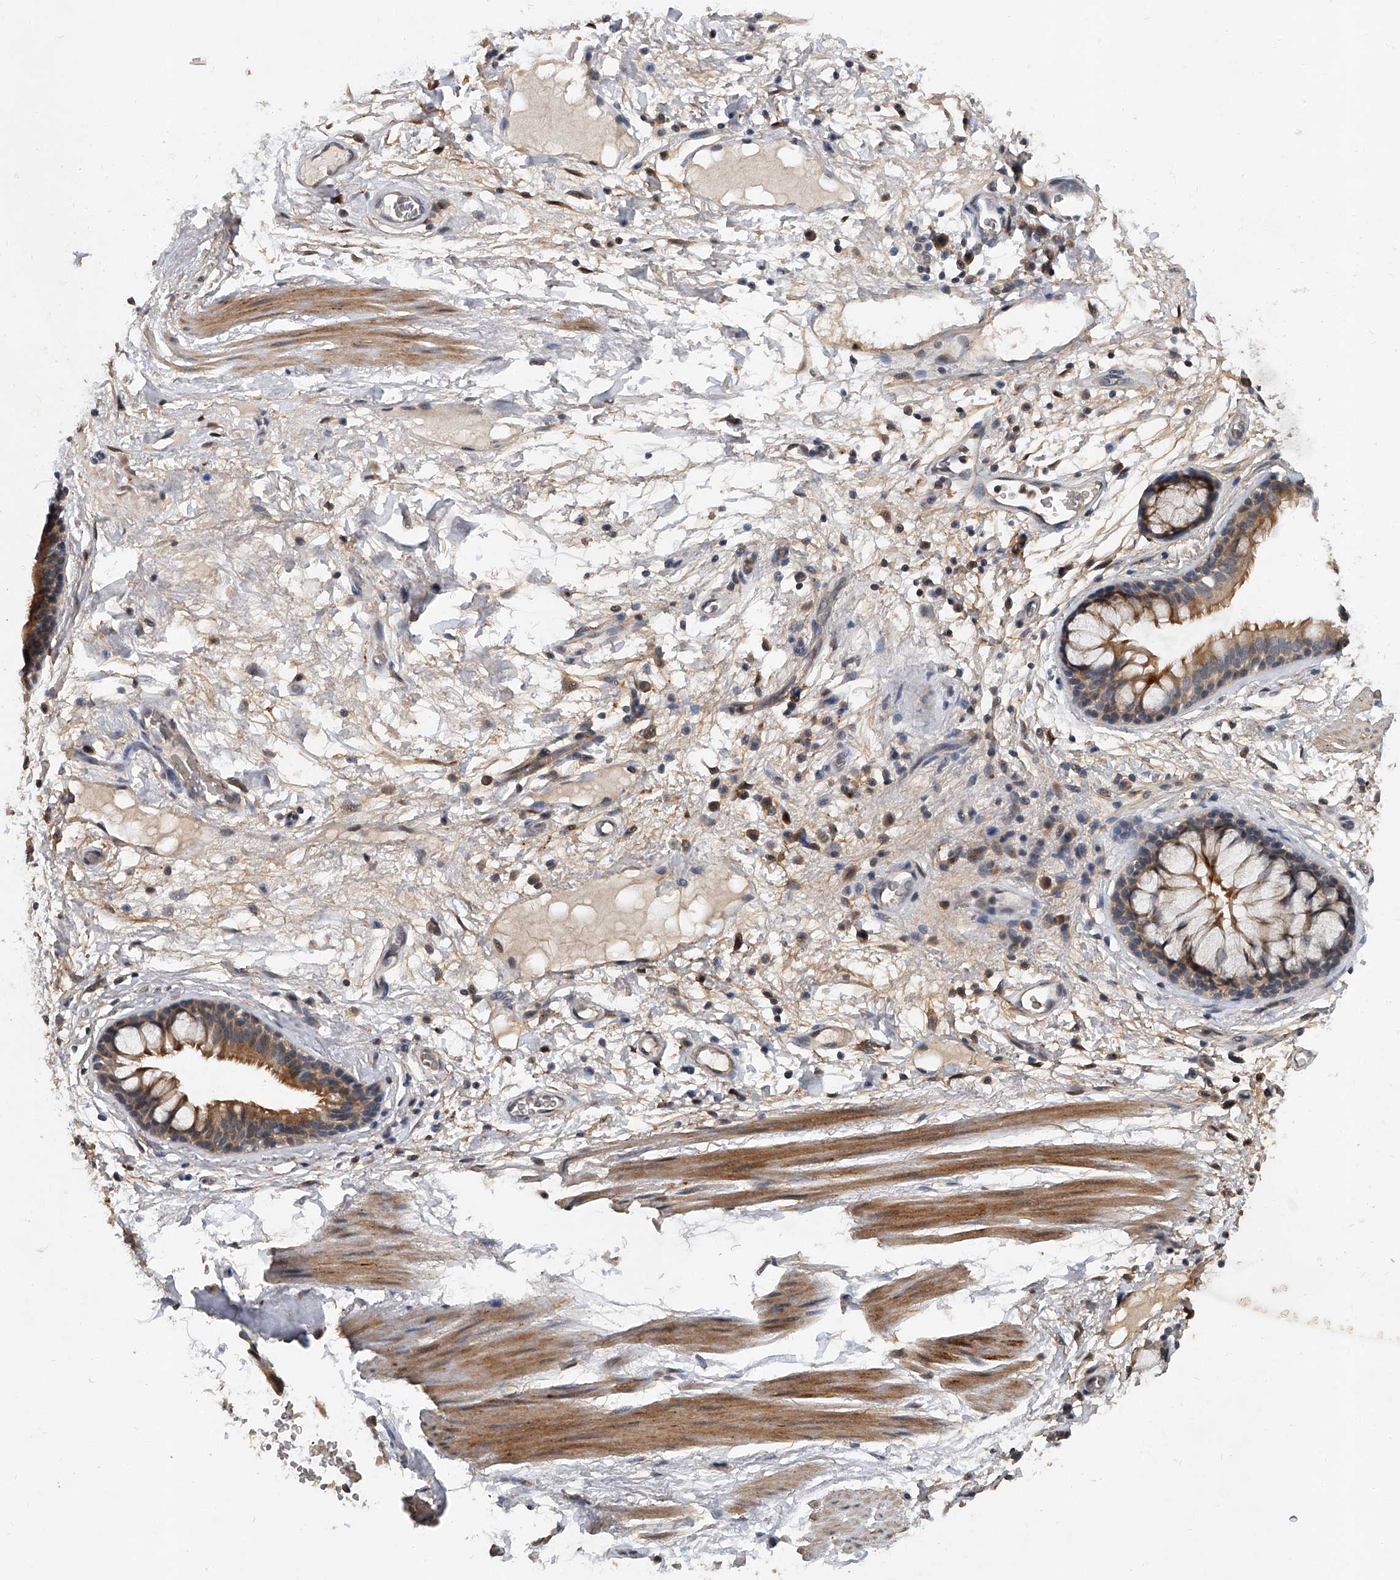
{"staining": {"intensity": "weak", "quantity": ">75%", "location": "cytoplasmic/membranous"}, "tissue": "adipose tissue", "cell_type": "Adipocytes", "image_type": "normal", "snomed": [{"axis": "morphology", "description": "Normal tissue, NOS"}, {"axis": "topography", "description": "Cartilage tissue"}], "caption": "Protein analysis of unremarkable adipose tissue reveals weak cytoplasmic/membranous staining in about >75% of adipocytes. (DAB = brown stain, brightfield microscopy at high magnification).", "gene": "JAG2", "patient": {"sex": "female", "age": 63}}